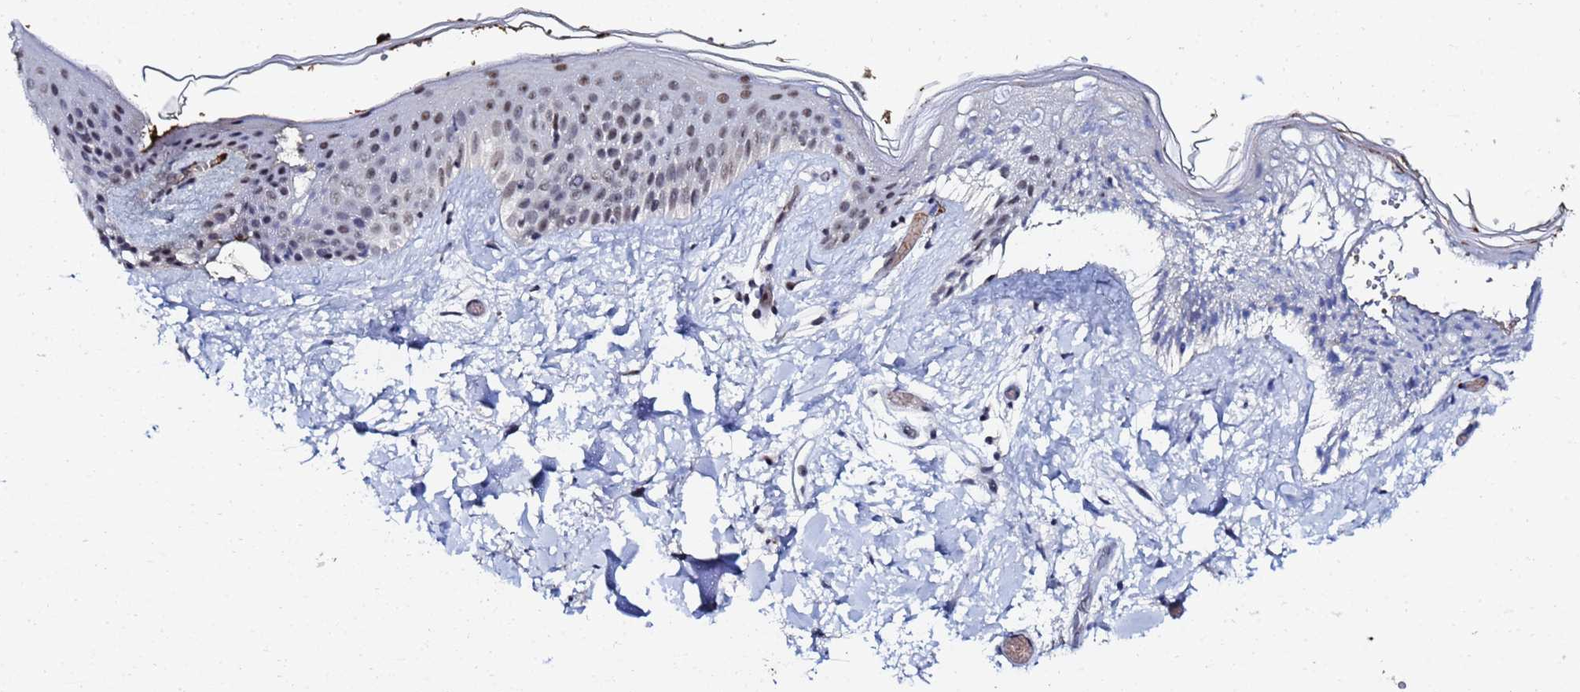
{"staining": {"intensity": "negative", "quantity": "none", "location": "none"}, "tissue": "skin", "cell_type": "Fibroblasts", "image_type": "normal", "snomed": [{"axis": "morphology", "description": "Normal tissue, NOS"}, {"axis": "topography", "description": "Skin"}], "caption": "Fibroblasts are negative for protein expression in benign human skin. (DAB immunohistochemistry with hematoxylin counter stain).", "gene": "MTCL1", "patient": {"sex": "female", "age": 34}}